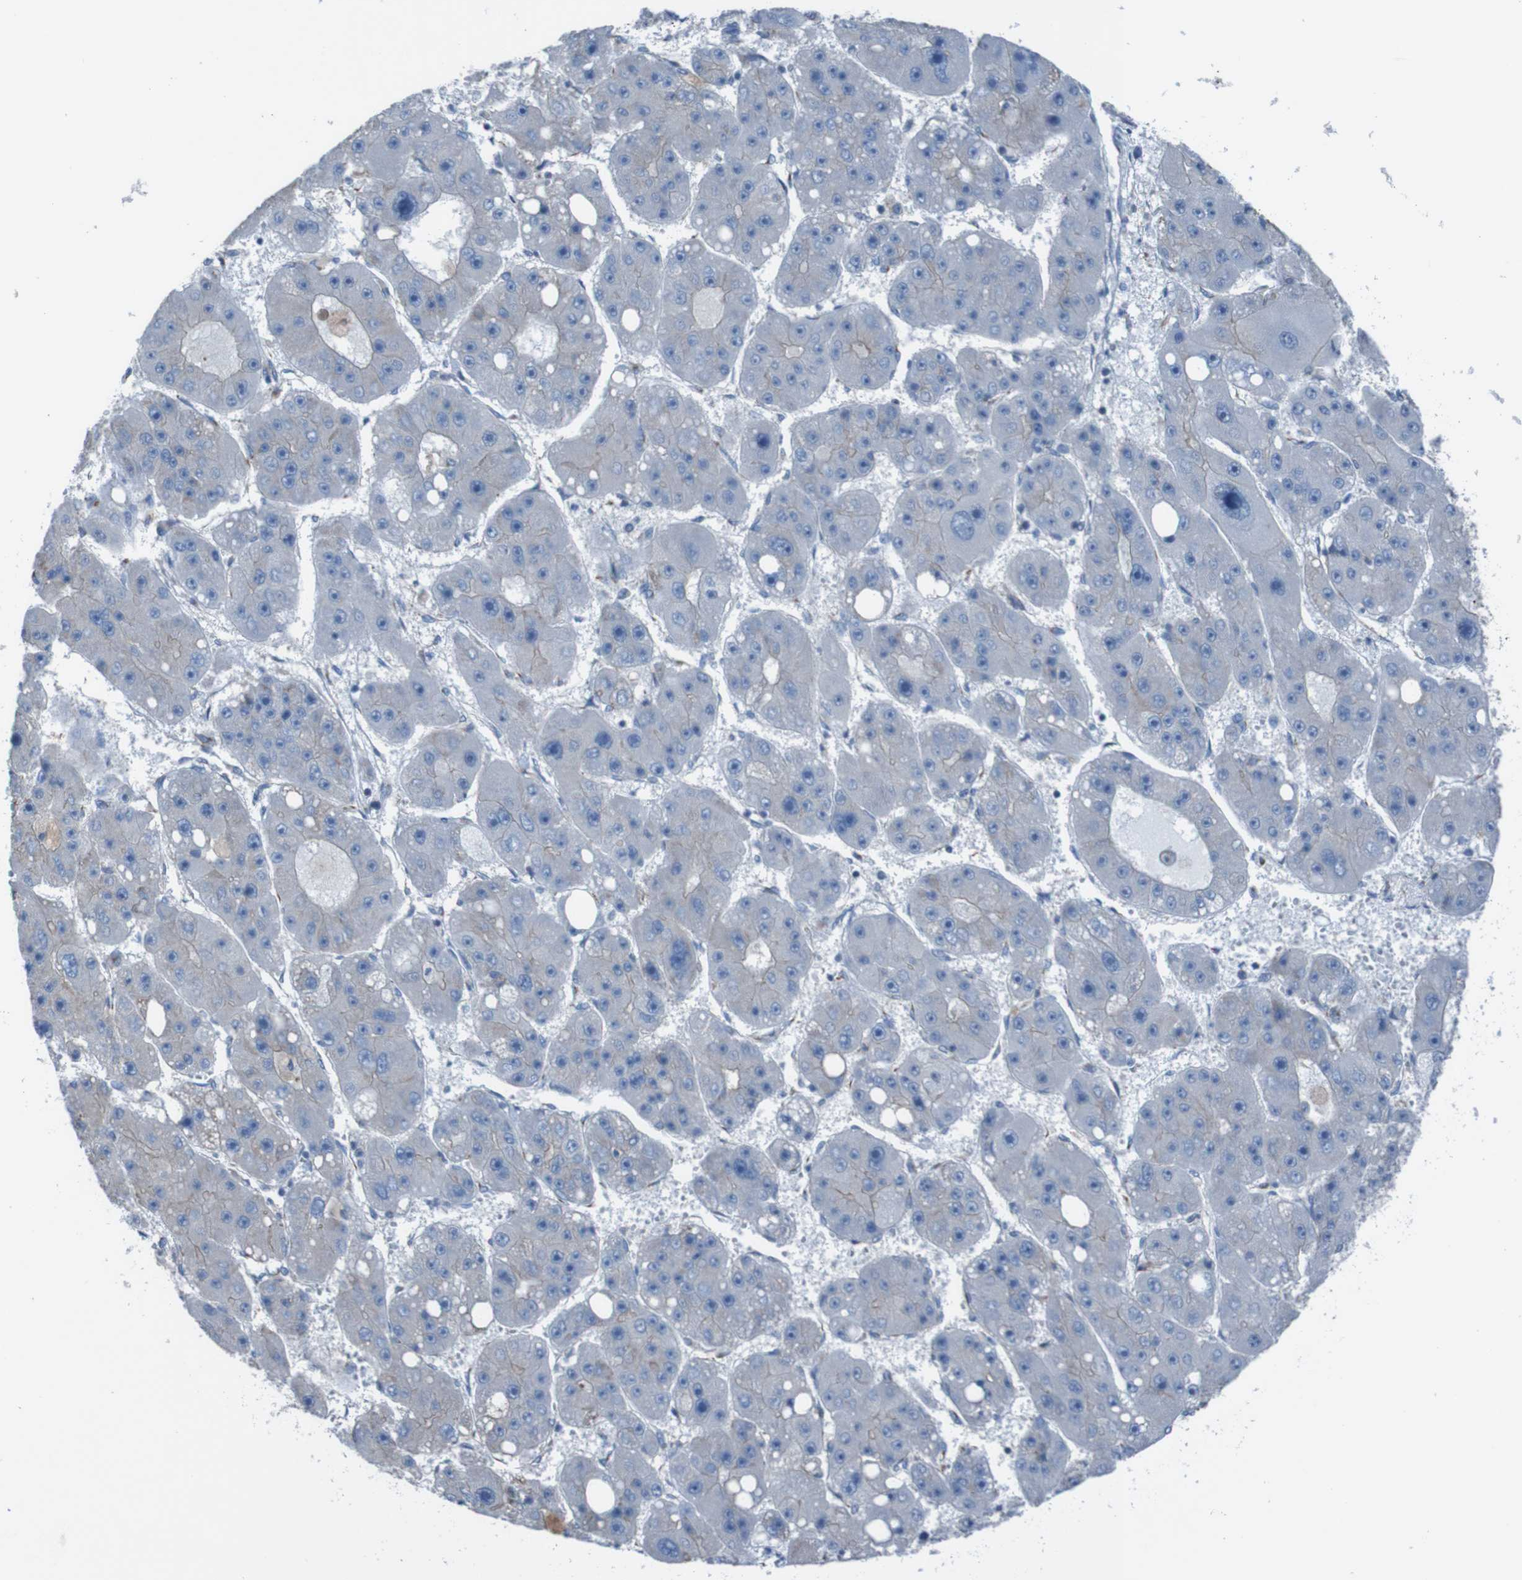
{"staining": {"intensity": "weak", "quantity": "25%-75%", "location": "cytoplasmic/membranous"}, "tissue": "liver cancer", "cell_type": "Tumor cells", "image_type": "cancer", "snomed": [{"axis": "morphology", "description": "Carcinoma, Hepatocellular, NOS"}, {"axis": "topography", "description": "Liver"}], "caption": "DAB (3,3'-diaminobenzidine) immunohistochemical staining of human liver hepatocellular carcinoma demonstrates weak cytoplasmic/membranous protein staining in about 25%-75% of tumor cells.", "gene": "MINAR1", "patient": {"sex": "female", "age": 61}}